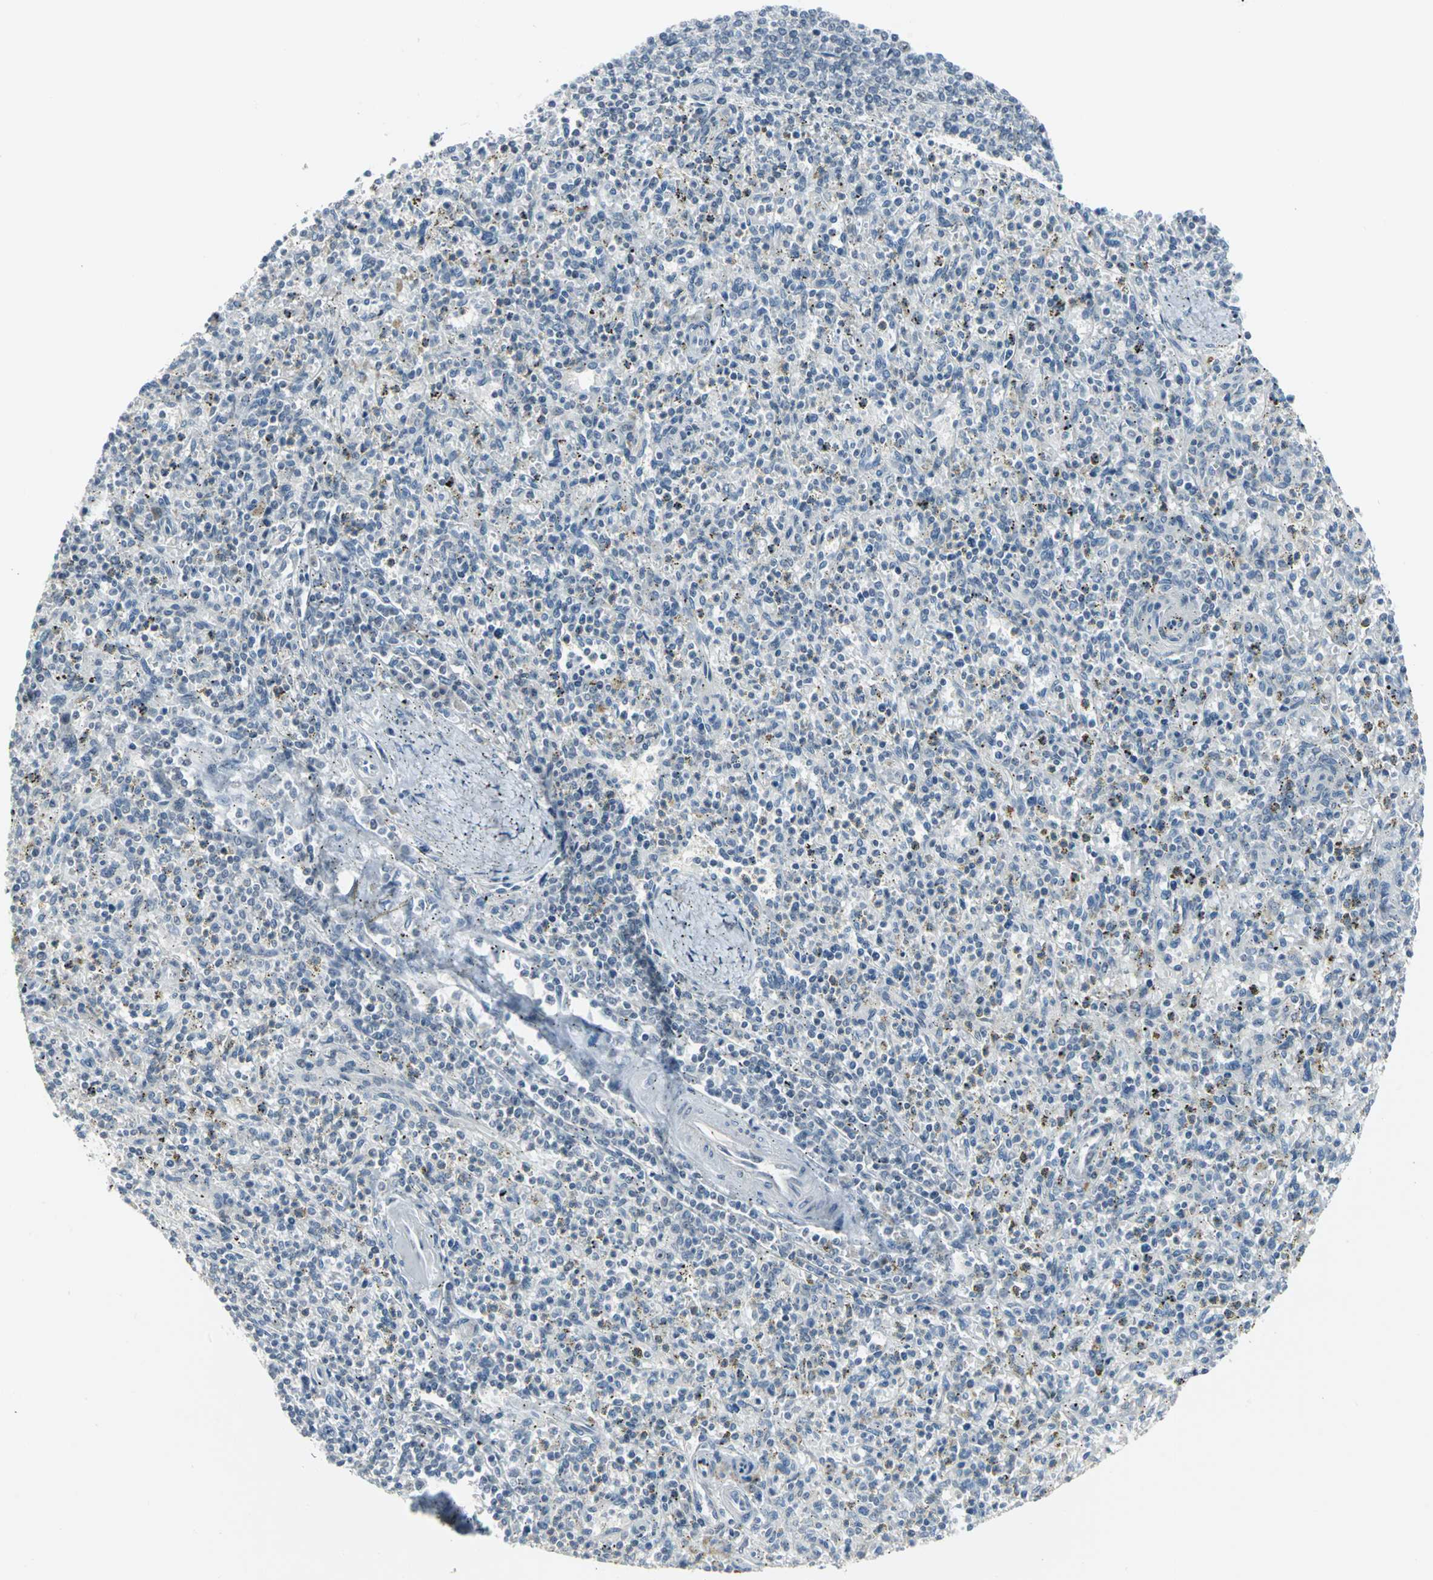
{"staining": {"intensity": "negative", "quantity": "none", "location": "none"}, "tissue": "spleen", "cell_type": "Cells in red pulp", "image_type": "normal", "snomed": [{"axis": "morphology", "description": "Normal tissue, NOS"}, {"axis": "topography", "description": "Spleen"}], "caption": "IHC image of benign spleen stained for a protein (brown), which shows no expression in cells in red pulp. Nuclei are stained in blue.", "gene": "MYBBP1A", "patient": {"sex": "male", "age": 72}}